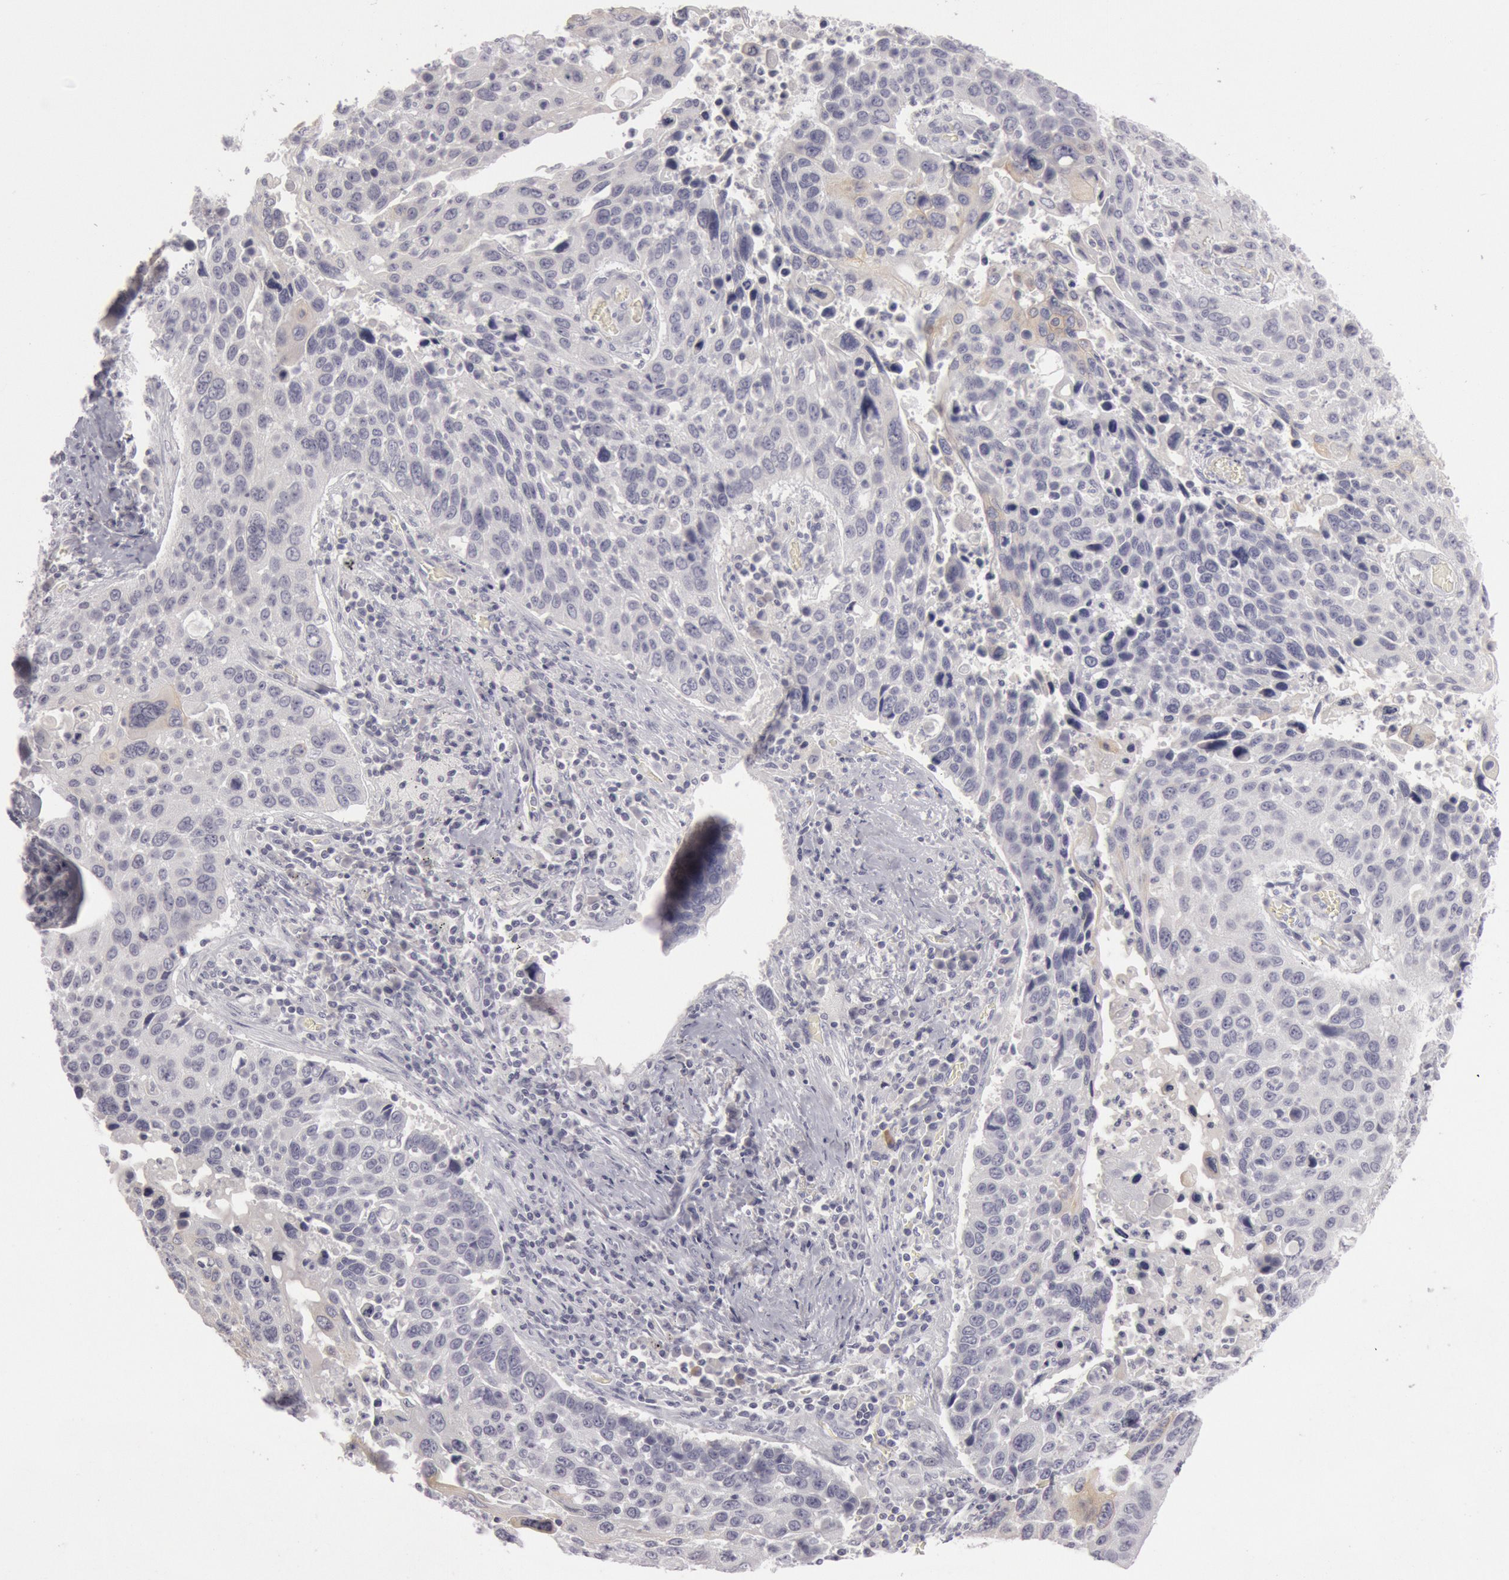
{"staining": {"intensity": "negative", "quantity": "none", "location": "none"}, "tissue": "lung cancer", "cell_type": "Tumor cells", "image_type": "cancer", "snomed": [{"axis": "morphology", "description": "Squamous cell carcinoma, NOS"}, {"axis": "topography", "description": "Lymph node"}, {"axis": "topography", "description": "Lung"}], "caption": "Tumor cells are negative for brown protein staining in squamous cell carcinoma (lung).", "gene": "KRT16", "patient": {"sex": "male", "age": 74}}